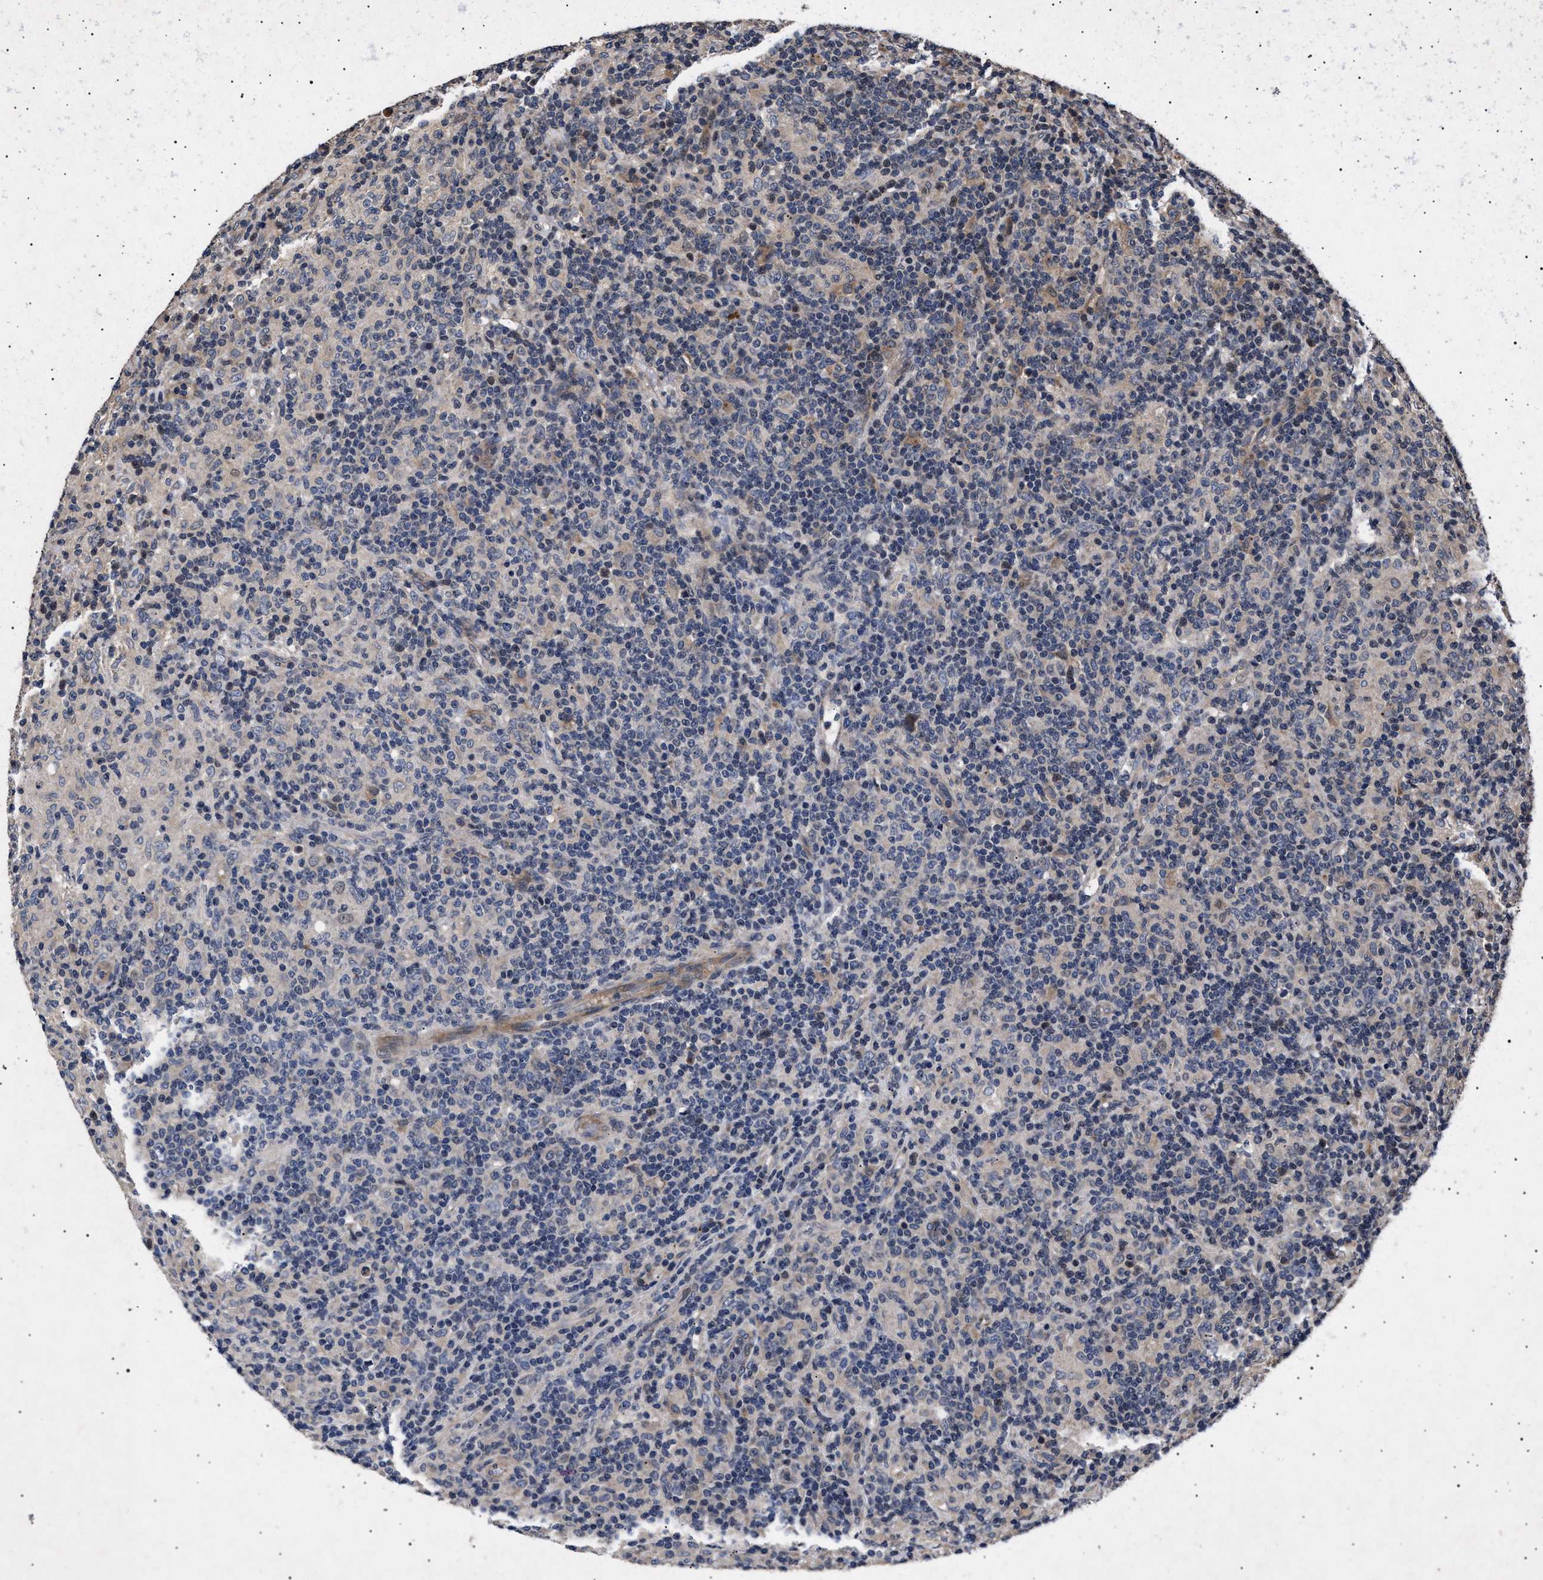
{"staining": {"intensity": "weak", "quantity": "<25%", "location": "cytoplasmic/membranous"}, "tissue": "lymphoma", "cell_type": "Tumor cells", "image_type": "cancer", "snomed": [{"axis": "morphology", "description": "Hodgkin's disease, NOS"}, {"axis": "topography", "description": "Lymph node"}], "caption": "The histopathology image displays no significant staining in tumor cells of lymphoma.", "gene": "ITGB5", "patient": {"sex": "male", "age": 70}}